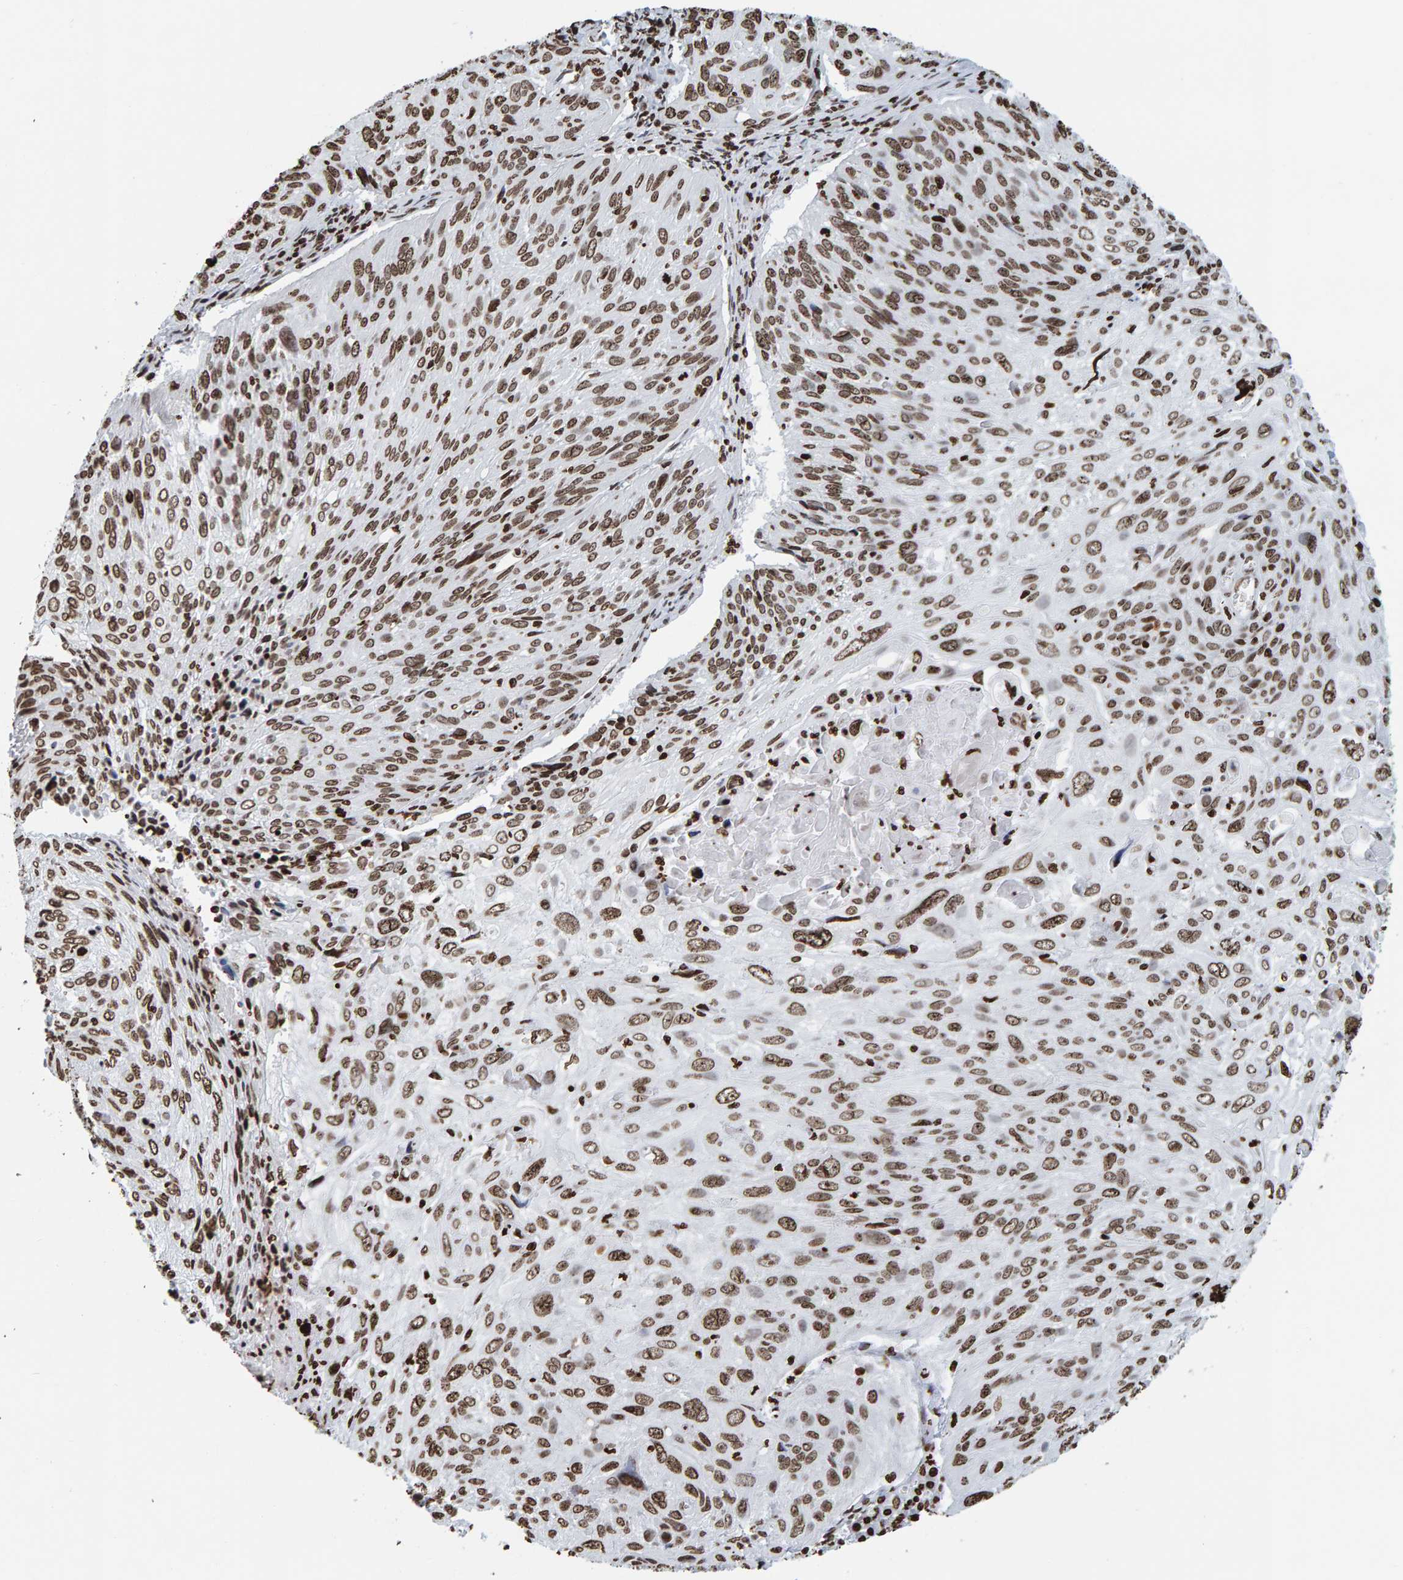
{"staining": {"intensity": "moderate", "quantity": ">75%", "location": "nuclear"}, "tissue": "cervical cancer", "cell_type": "Tumor cells", "image_type": "cancer", "snomed": [{"axis": "morphology", "description": "Squamous cell carcinoma, NOS"}, {"axis": "topography", "description": "Cervix"}], "caption": "Immunohistochemistry of human squamous cell carcinoma (cervical) demonstrates medium levels of moderate nuclear expression in approximately >75% of tumor cells.", "gene": "BRF2", "patient": {"sex": "female", "age": 51}}